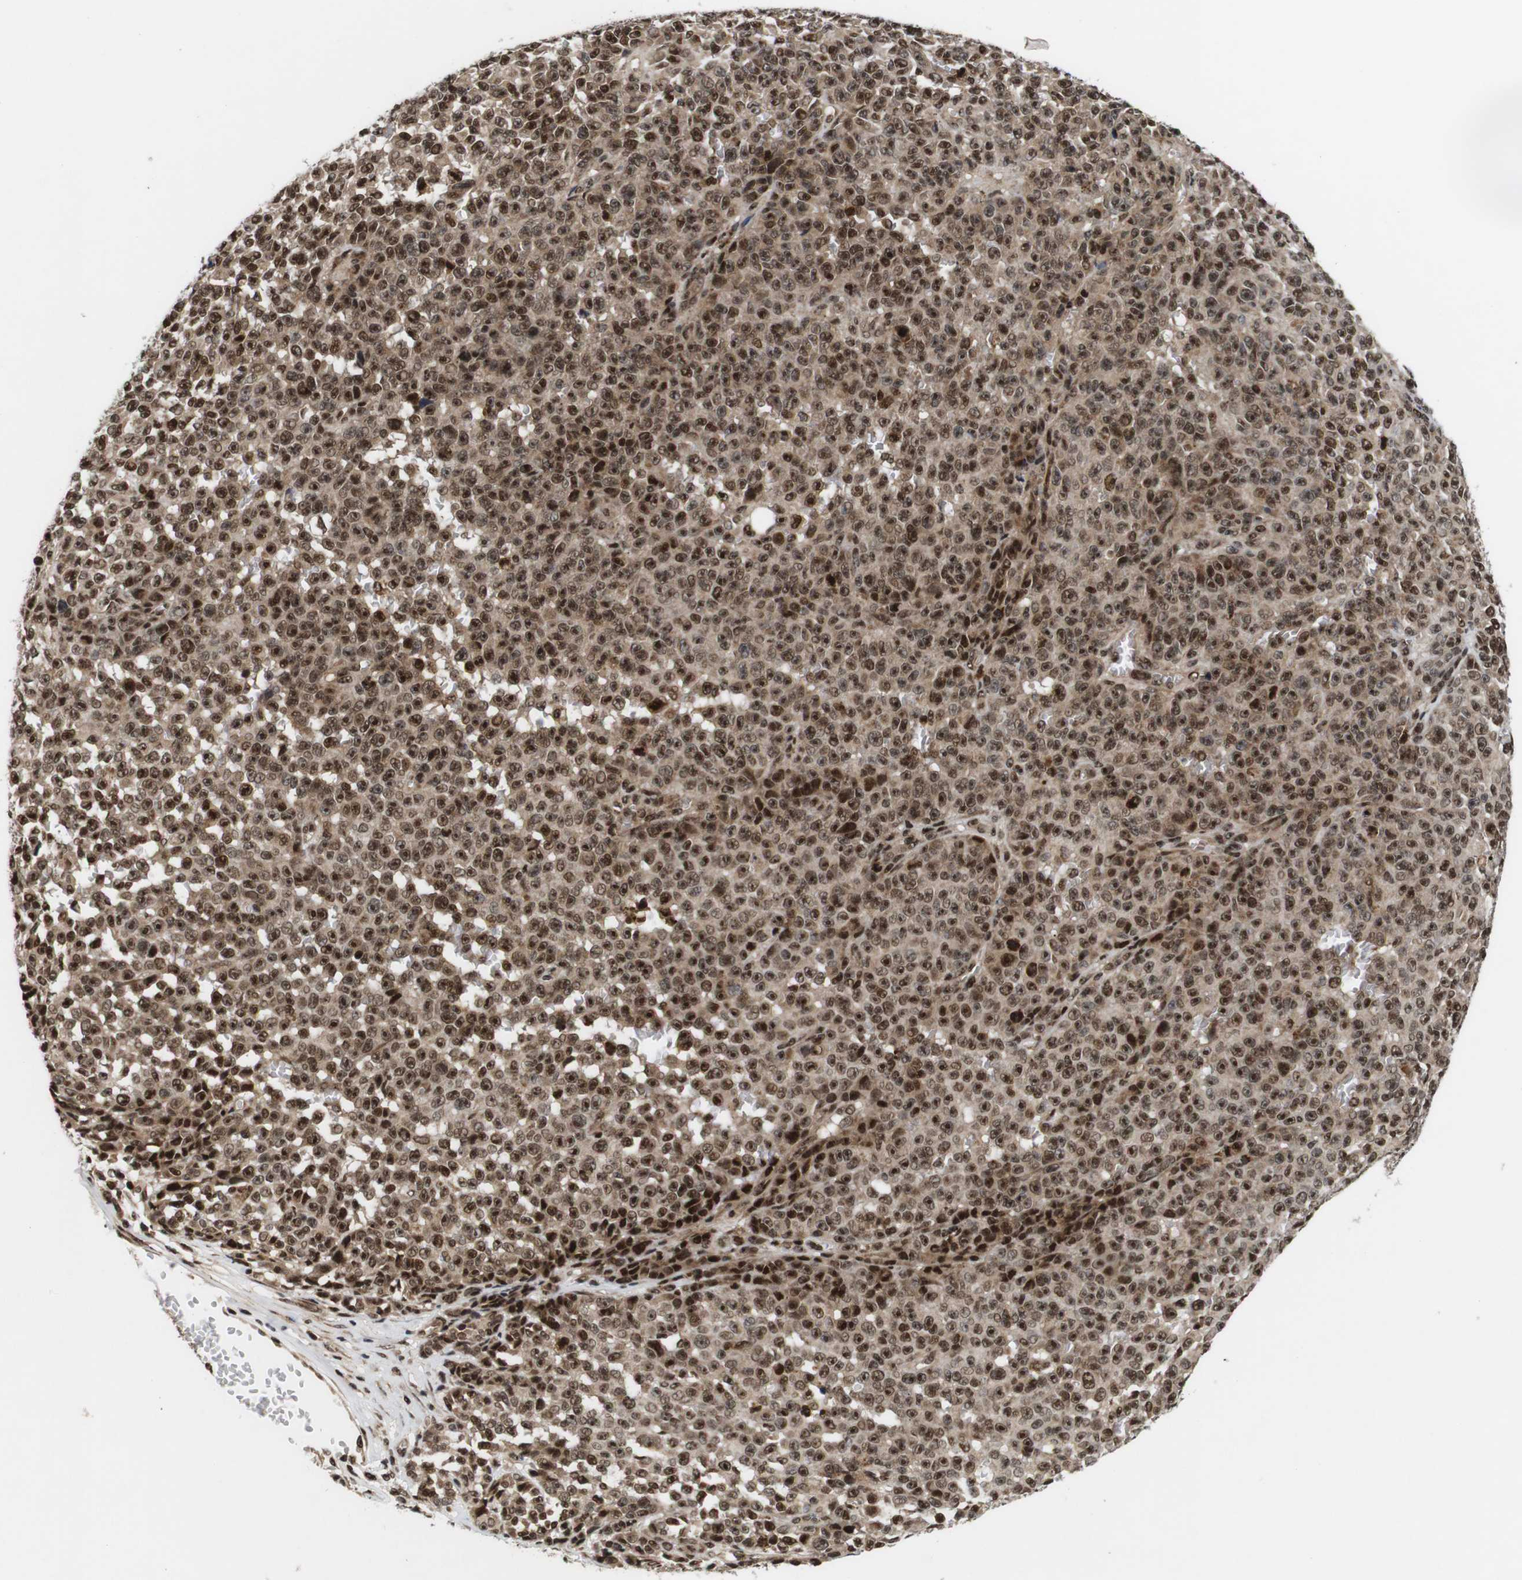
{"staining": {"intensity": "strong", "quantity": ">75%", "location": "cytoplasmic/membranous,nuclear"}, "tissue": "melanoma", "cell_type": "Tumor cells", "image_type": "cancer", "snomed": [{"axis": "morphology", "description": "Malignant melanoma, NOS"}, {"axis": "topography", "description": "Skin"}], "caption": "Melanoma tissue demonstrates strong cytoplasmic/membranous and nuclear staining in approximately >75% of tumor cells, visualized by immunohistochemistry.", "gene": "KIF23", "patient": {"sex": "female", "age": 82}}